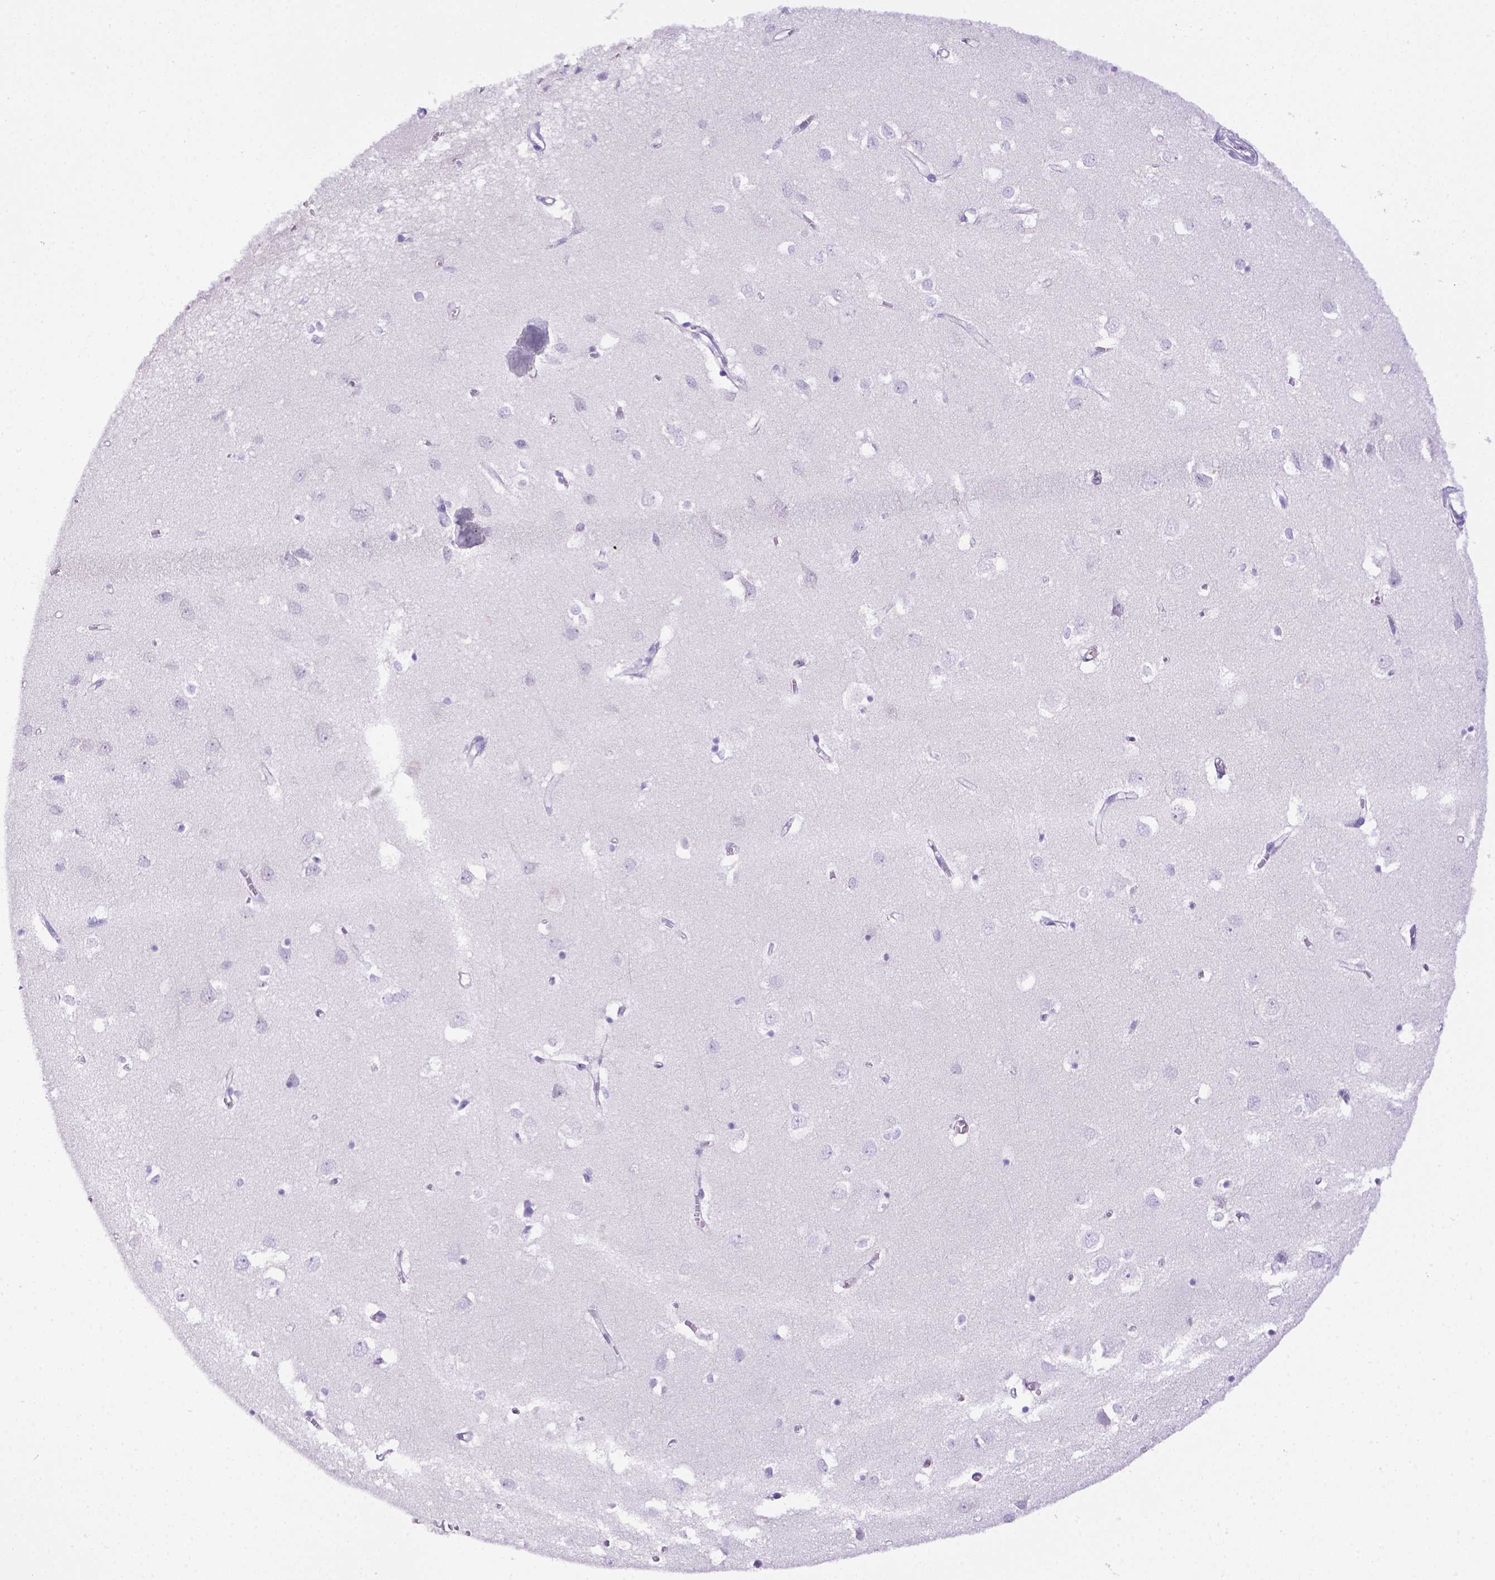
{"staining": {"intensity": "negative", "quantity": "none", "location": "none"}, "tissue": "cerebral cortex", "cell_type": "Endothelial cells", "image_type": "normal", "snomed": [{"axis": "morphology", "description": "Normal tissue, NOS"}, {"axis": "topography", "description": "Cerebral cortex"}], "caption": "High power microscopy image of an immunohistochemistry (IHC) image of unremarkable cerebral cortex, revealing no significant expression in endothelial cells.", "gene": "ITIH4", "patient": {"sex": "male", "age": 70}}